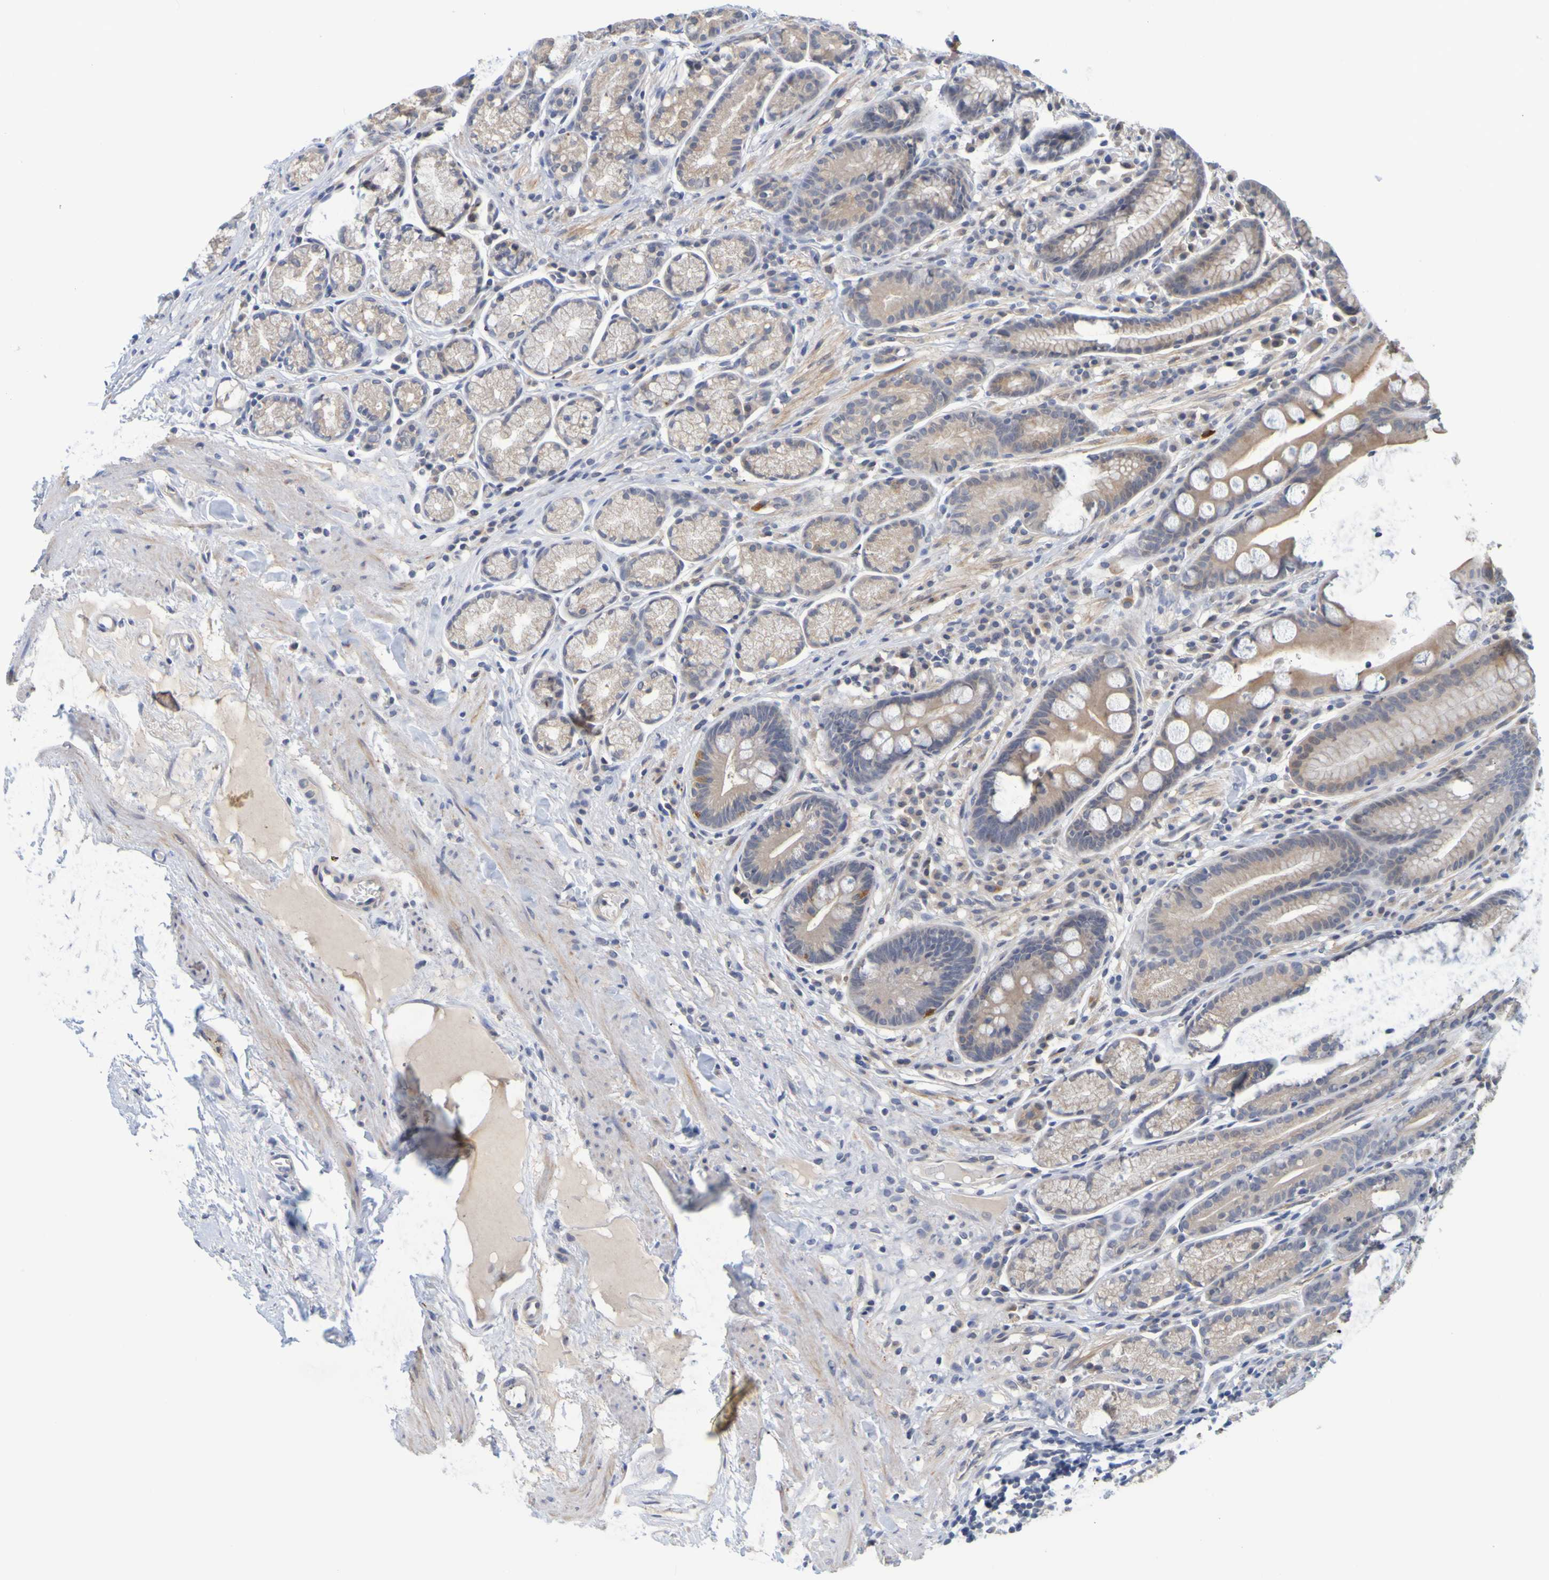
{"staining": {"intensity": "moderate", "quantity": "<25%", "location": "cytoplasmic/membranous"}, "tissue": "stomach", "cell_type": "Glandular cells", "image_type": "normal", "snomed": [{"axis": "morphology", "description": "Normal tissue, NOS"}, {"axis": "topography", "description": "Stomach, lower"}], "caption": "The photomicrograph shows immunohistochemical staining of normal stomach. There is moderate cytoplasmic/membranous staining is present in approximately <25% of glandular cells. (IHC, brightfield microscopy, high magnification).", "gene": "ENDOU", "patient": {"sex": "male", "age": 52}}